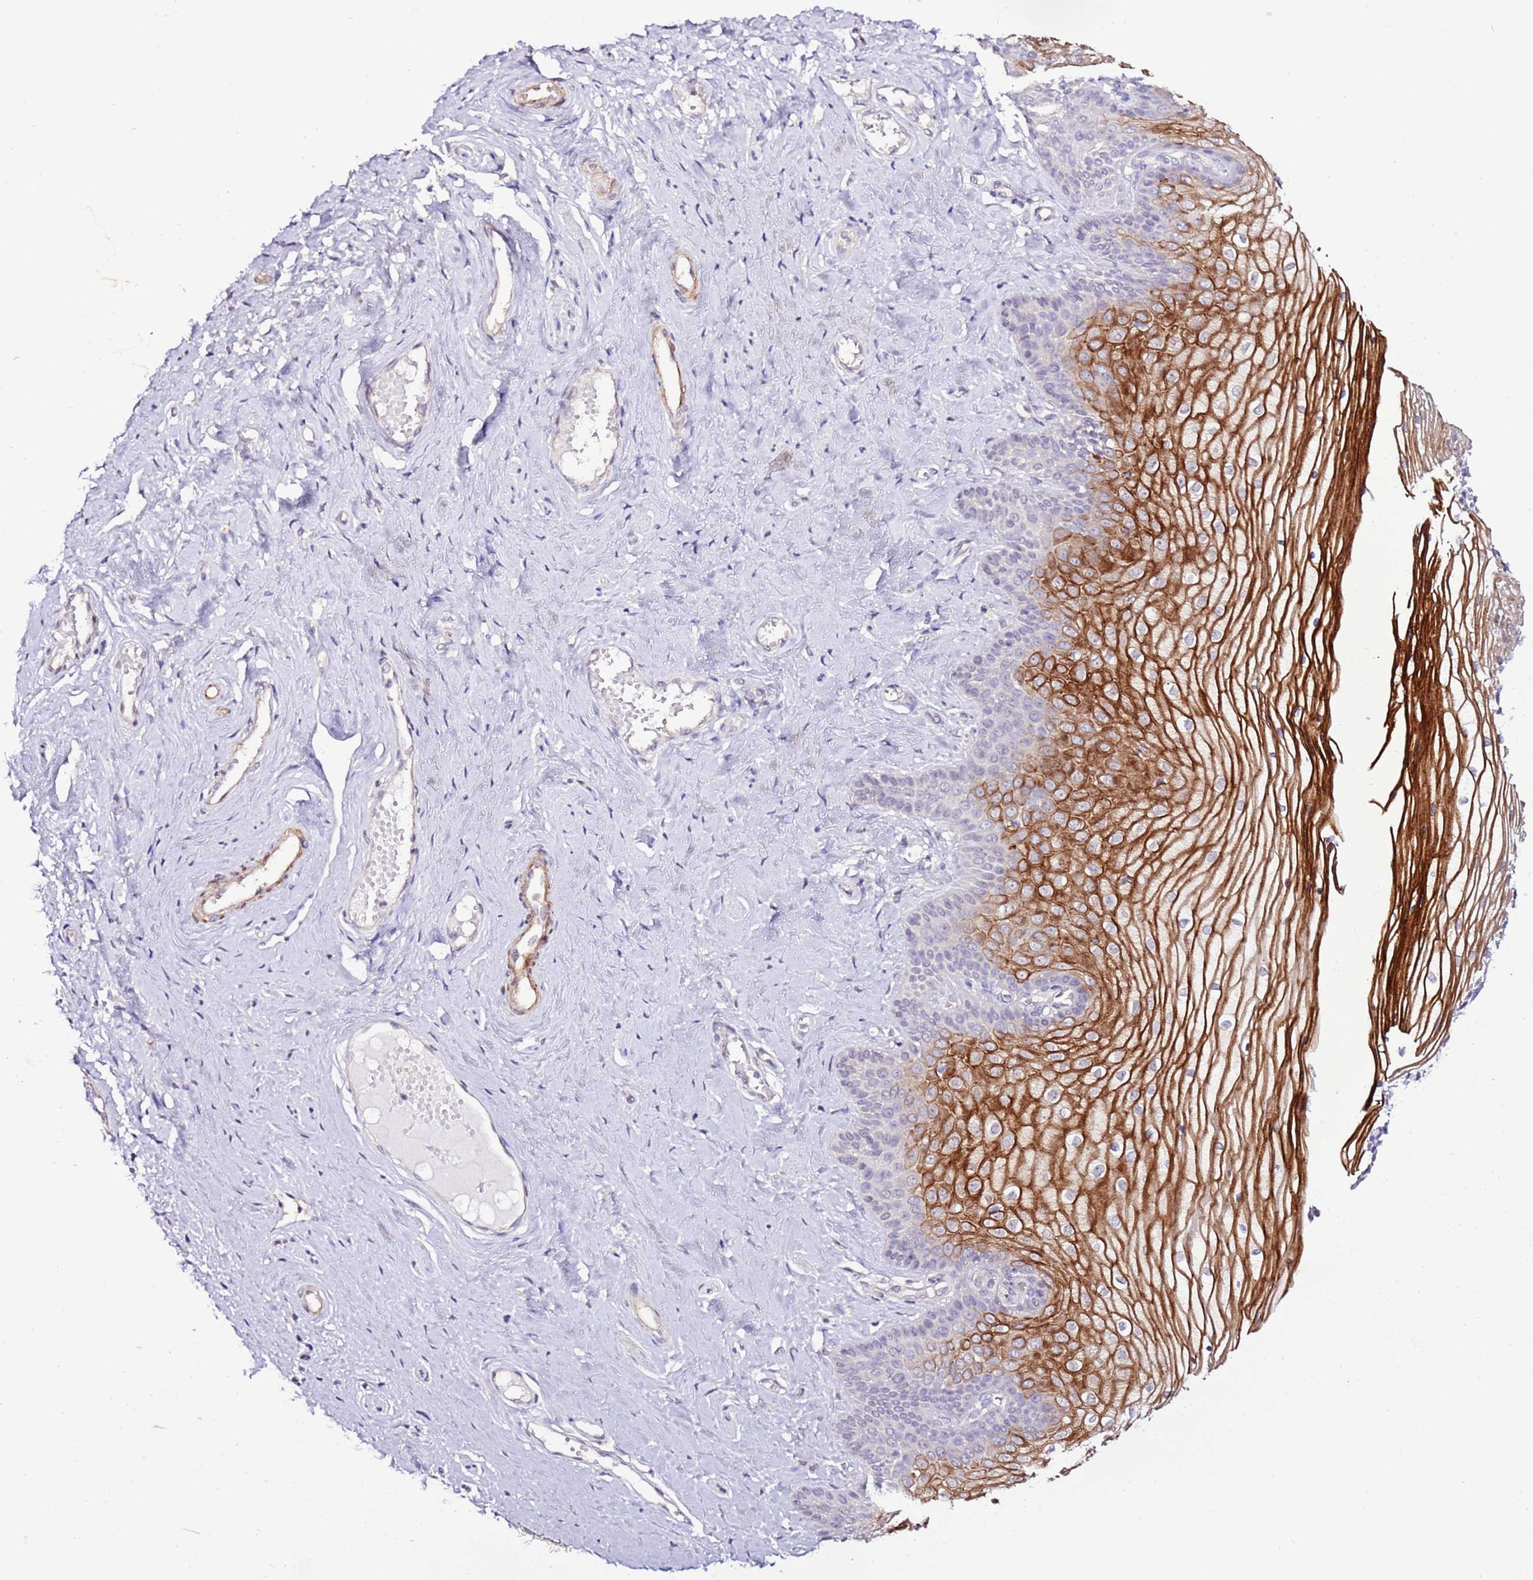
{"staining": {"intensity": "strong", "quantity": "<25%", "location": "cytoplasmic/membranous"}, "tissue": "vagina", "cell_type": "Squamous epithelial cells", "image_type": "normal", "snomed": [{"axis": "morphology", "description": "Normal tissue, NOS"}, {"axis": "topography", "description": "Vagina"}, {"axis": "topography", "description": "Cervix"}], "caption": "This micrograph demonstrates IHC staining of unremarkable human vagina, with medium strong cytoplasmic/membranous staining in approximately <25% of squamous epithelial cells.", "gene": "ART5", "patient": {"sex": "female", "age": 40}}